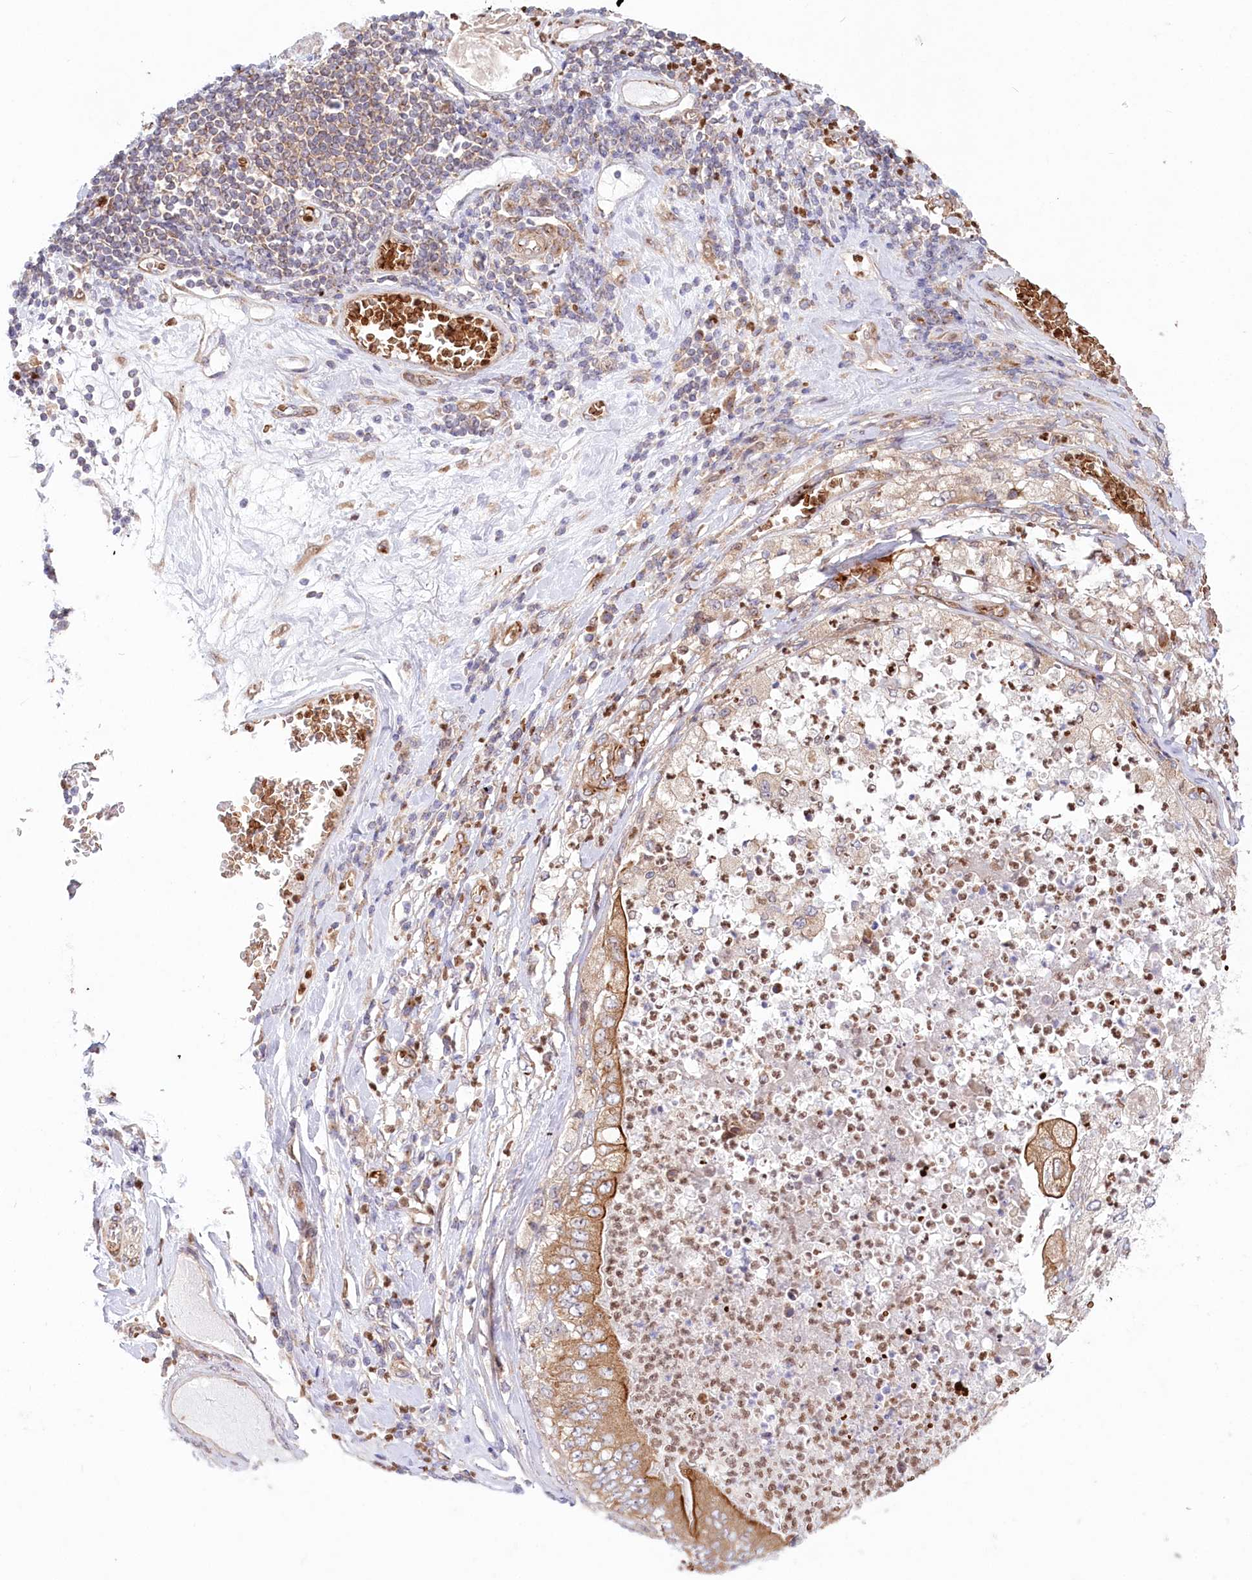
{"staining": {"intensity": "moderate", "quantity": ">75%", "location": "cytoplasmic/membranous"}, "tissue": "stomach cancer", "cell_type": "Tumor cells", "image_type": "cancer", "snomed": [{"axis": "morphology", "description": "Adenocarcinoma, NOS"}, {"axis": "topography", "description": "Stomach"}], "caption": "Immunohistochemistry (DAB (3,3'-diaminobenzidine)) staining of stomach adenocarcinoma displays moderate cytoplasmic/membranous protein positivity in approximately >75% of tumor cells.", "gene": "COMMD3", "patient": {"sex": "female", "age": 73}}